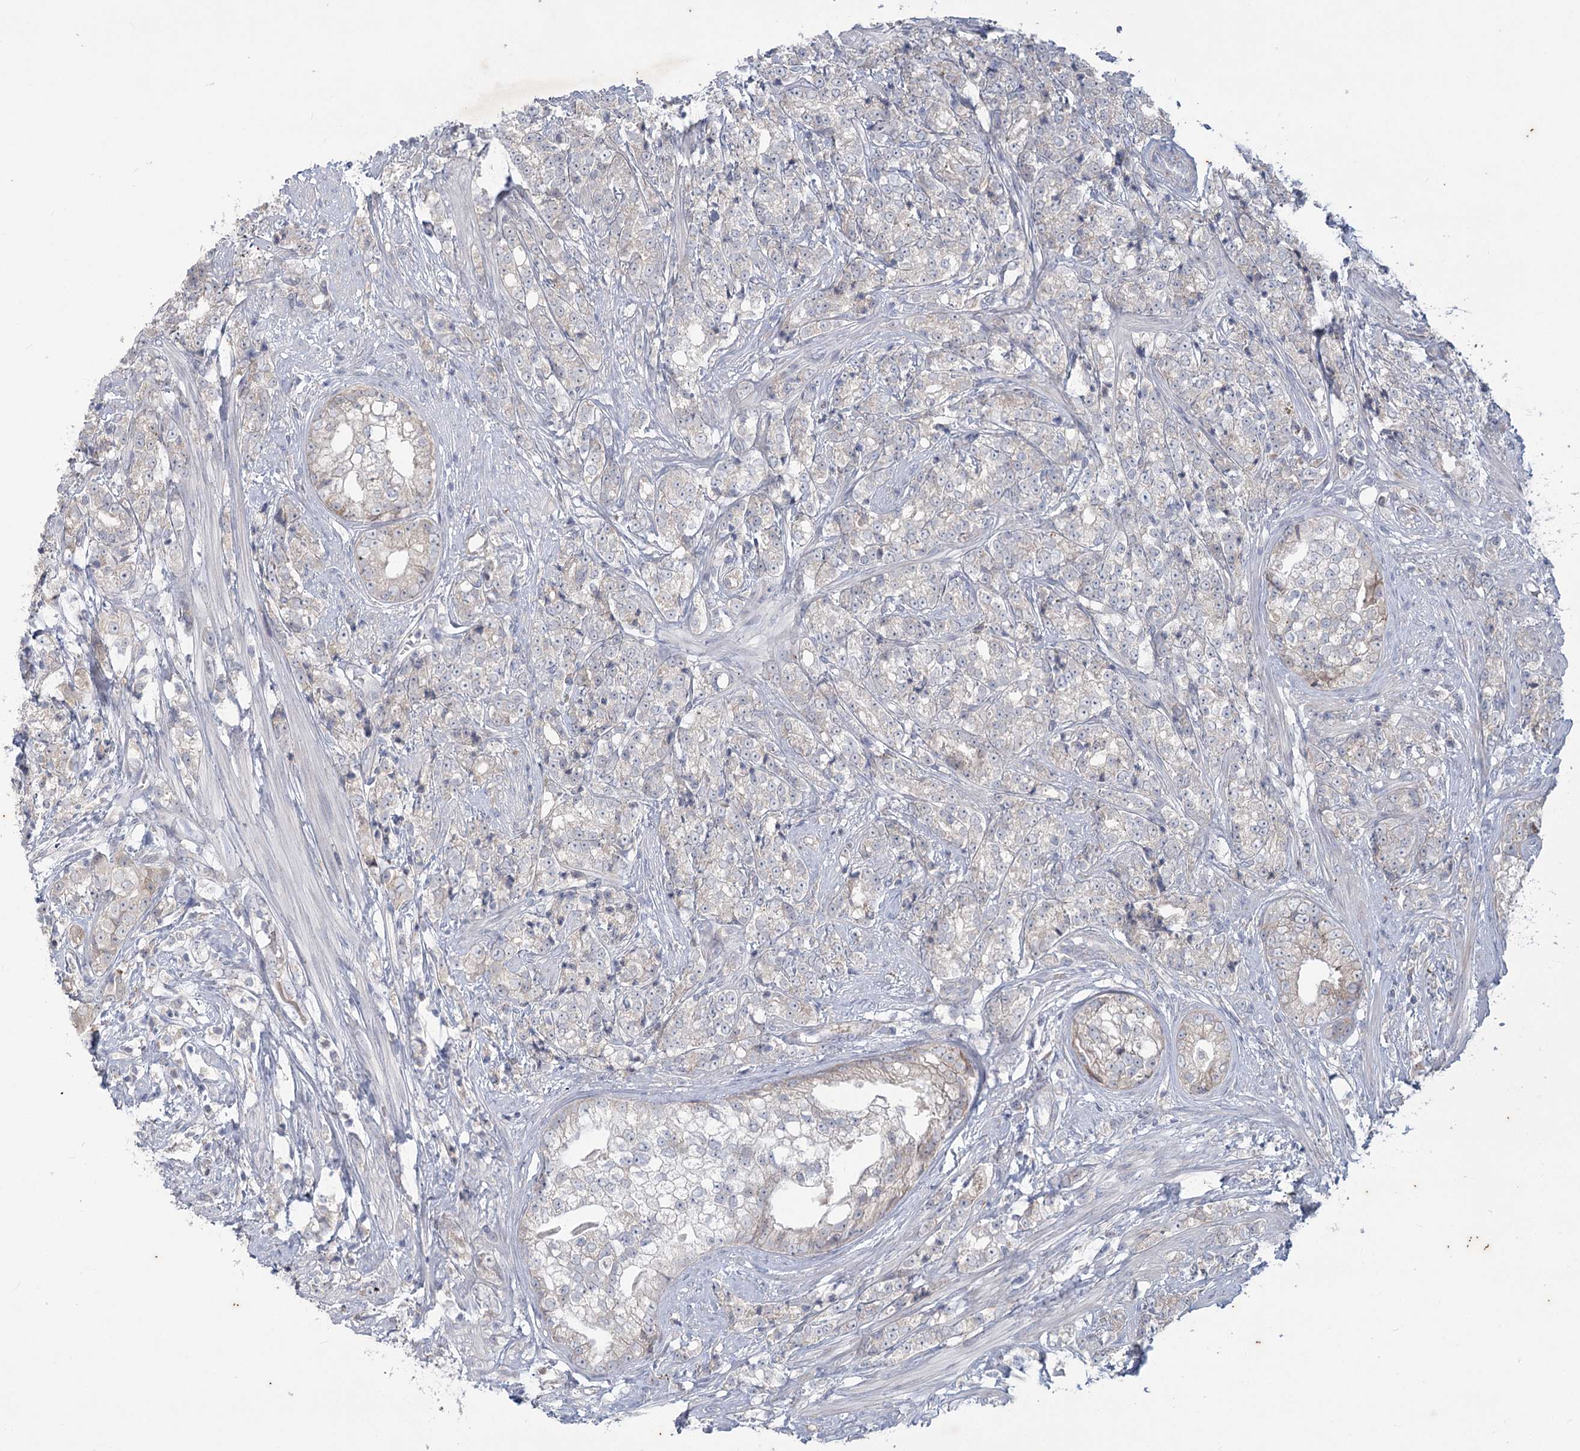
{"staining": {"intensity": "negative", "quantity": "none", "location": "none"}, "tissue": "prostate cancer", "cell_type": "Tumor cells", "image_type": "cancer", "snomed": [{"axis": "morphology", "description": "Adenocarcinoma, High grade"}, {"axis": "topography", "description": "Prostate"}], "caption": "Tumor cells show no significant positivity in prostate cancer. (Brightfield microscopy of DAB immunohistochemistry (IHC) at high magnification).", "gene": "PLA2G12A", "patient": {"sex": "male", "age": 69}}